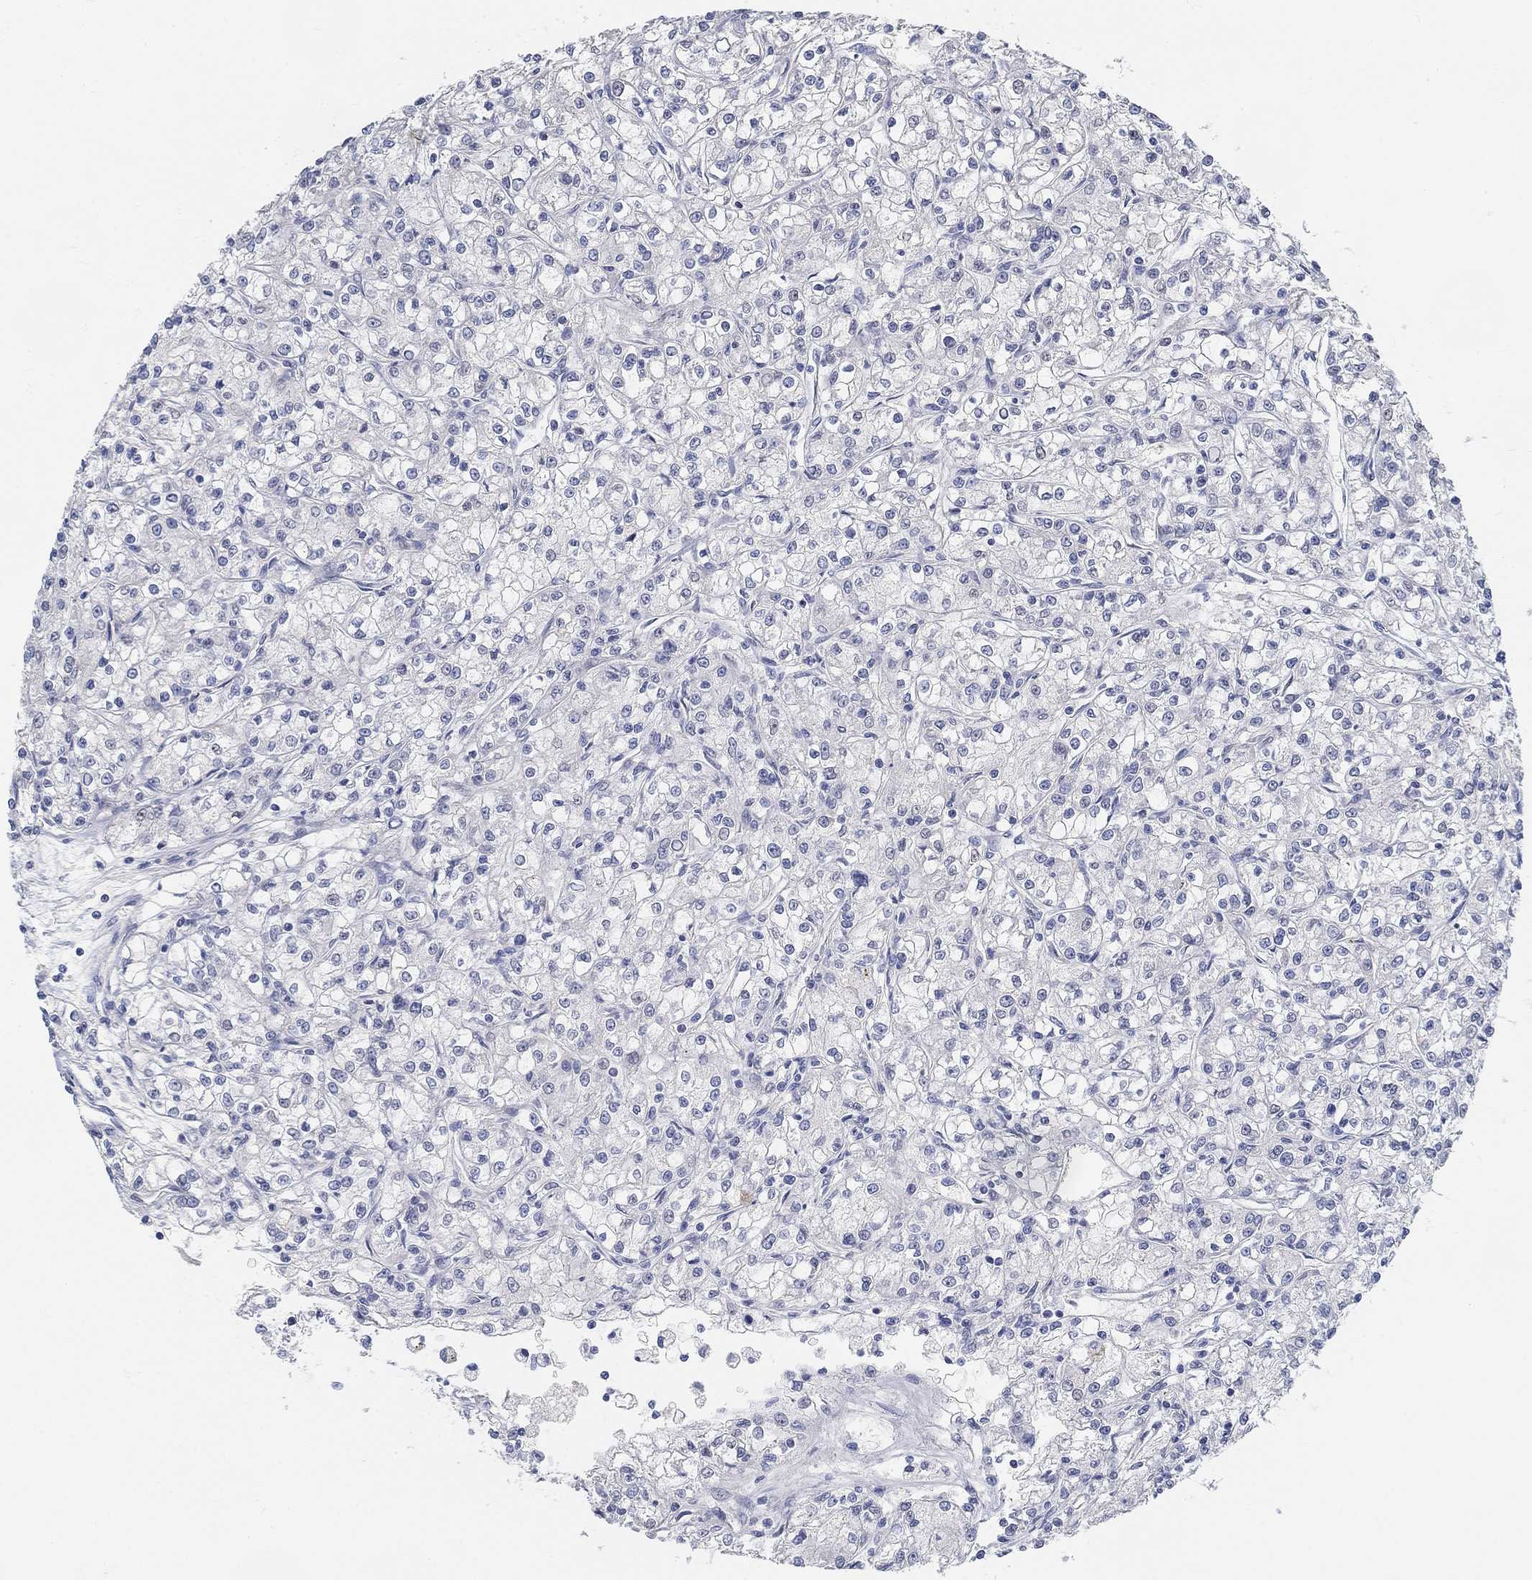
{"staining": {"intensity": "negative", "quantity": "none", "location": "none"}, "tissue": "renal cancer", "cell_type": "Tumor cells", "image_type": "cancer", "snomed": [{"axis": "morphology", "description": "Adenocarcinoma, NOS"}, {"axis": "topography", "description": "Kidney"}], "caption": "DAB immunohistochemical staining of human renal adenocarcinoma exhibits no significant positivity in tumor cells.", "gene": "SNTG2", "patient": {"sex": "female", "age": 59}}